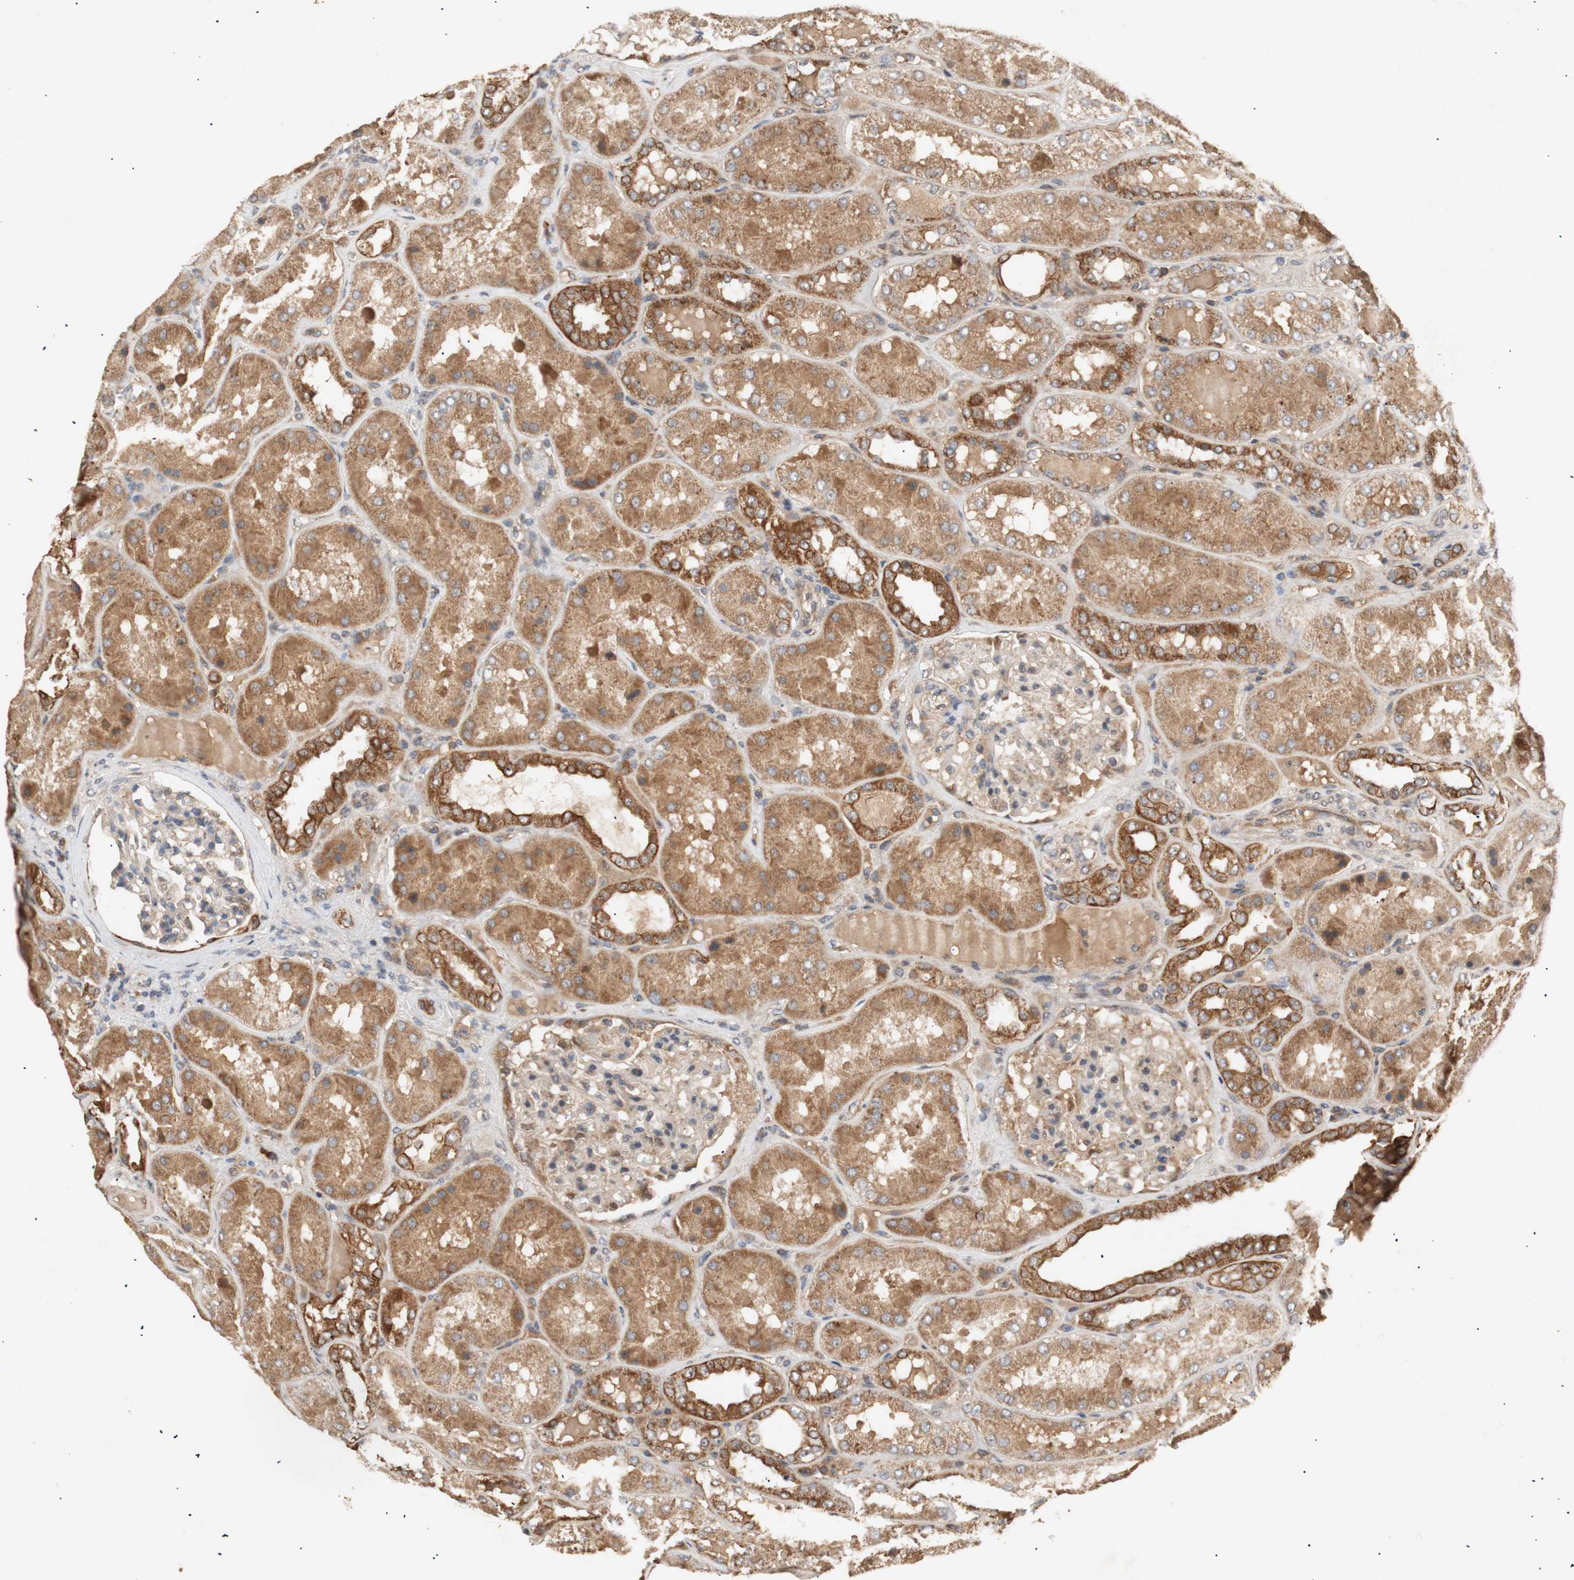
{"staining": {"intensity": "weak", "quantity": ">75%", "location": "cytoplasmic/membranous"}, "tissue": "kidney", "cell_type": "Cells in glomeruli", "image_type": "normal", "snomed": [{"axis": "morphology", "description": "Normal tissue, NOS"}, {"axis": "topography", "description": "Kidney"}], "caption": "The image exhibits staining of normal kidney, revealing weak cytoplasmic/membranous protein staining (brown color) within cells in glomeruli. The staining was performed using DAB, with brown indicating positive protein expression. Nuclei are stained blue with hematoxylin.", "gene": "PKN1", "patient": {"sex": "female", "age": 56}}